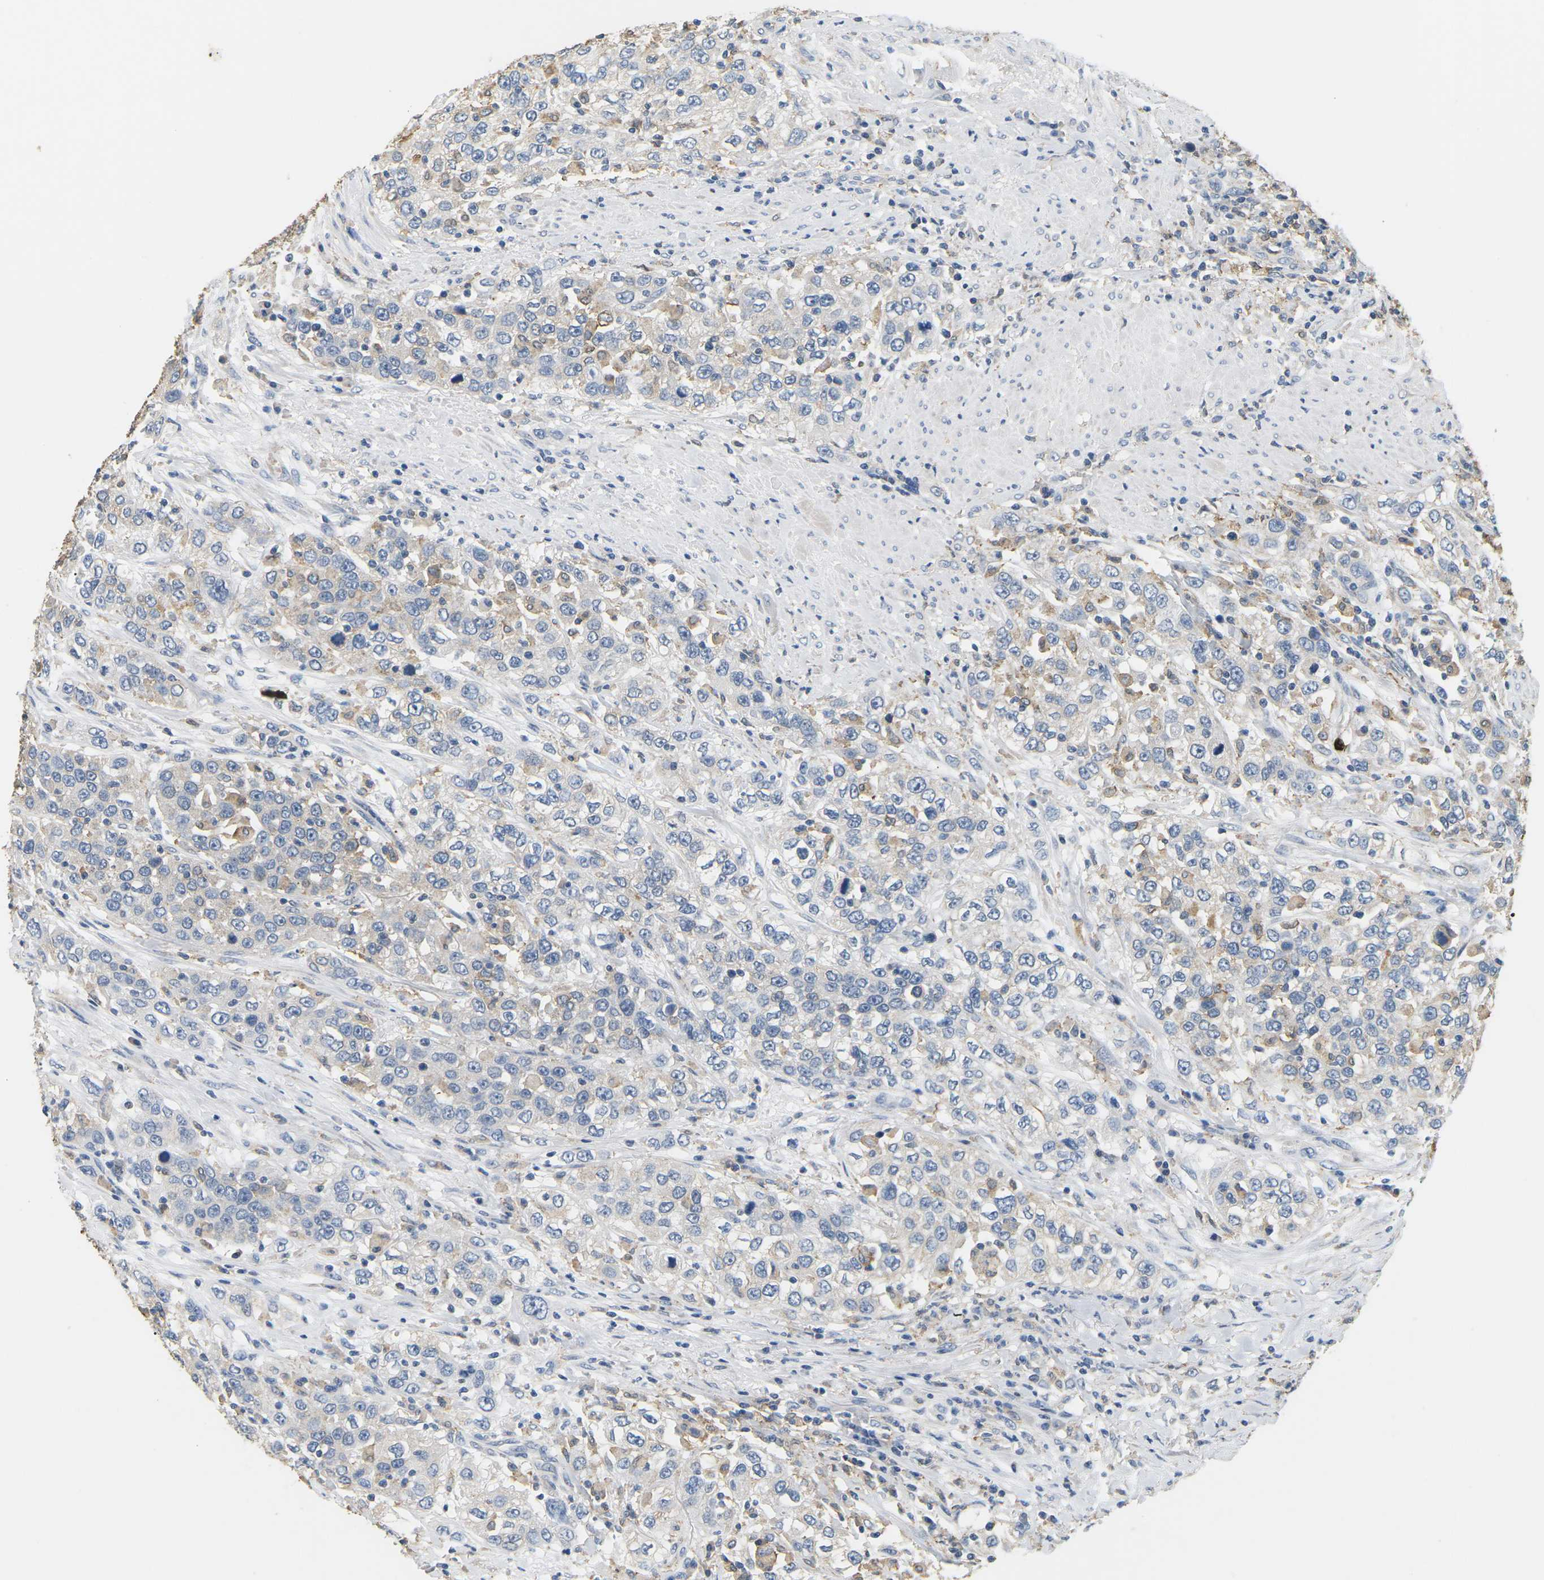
{"staining": {"intensity": "weak", "quantity": "<25%", "location": "cytoplasmic/membranous"}, "tissue": "urothelial cancer", "cell_type": "Tumor cells", "image_type": "cancer", "snomed": [{"axis": "morphology", "description": "Urothelial carcinoma, High grade"}, {"axis": "topography", "description": "Urinary bladder"}], "caption": "This photomicrograph is of urothelial cancer stained with immunohistochemistry to label a protein in brown with the nuclei are counter-stained blue. There is no expression in tumor cells.", "gene": "ADM", "patient": {"sex": "female", "age": 80}}